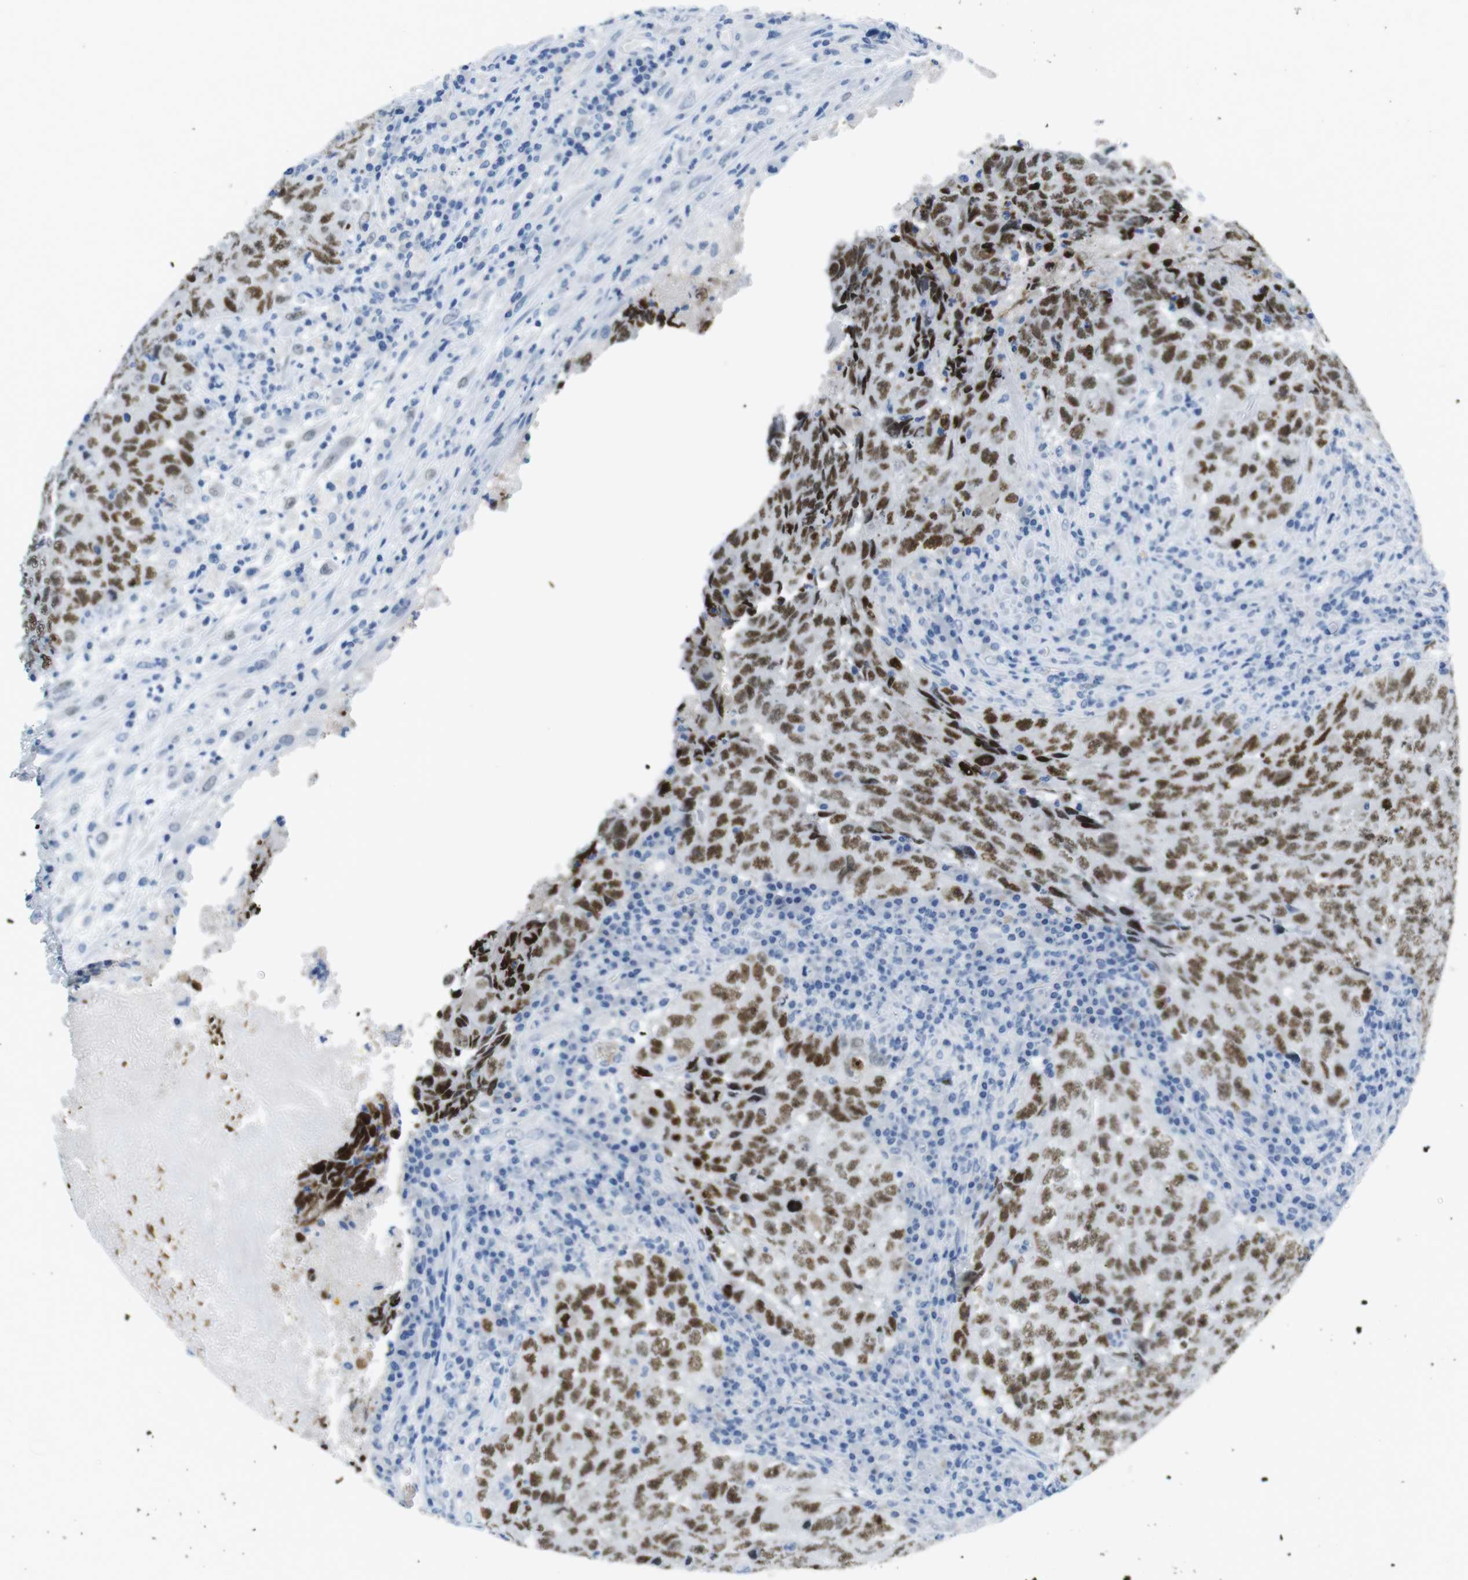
{"staining": {"intensity": "strong", "quantity": ">75%", "location": "nuclear"}, "tissue": "testis cancer", "cell_type": "Tumor cells", "image_type": "cancer", "snomed": [{"axis": "morphology", "description": "Necrosis, NOS"}, {"axis": "morphology", "description": "Carcinoma, Embryonal, NOS"}, {"axis": "topography", "description": "Testis"}], "caption": "This histopathology image displays immunohistochemistry staining of testis cancer, with high strong nuclear expression in approximately >75% of tumor cells.", "gene": "TFAP2C", "patient": {"sex": "male", "age": 19}}